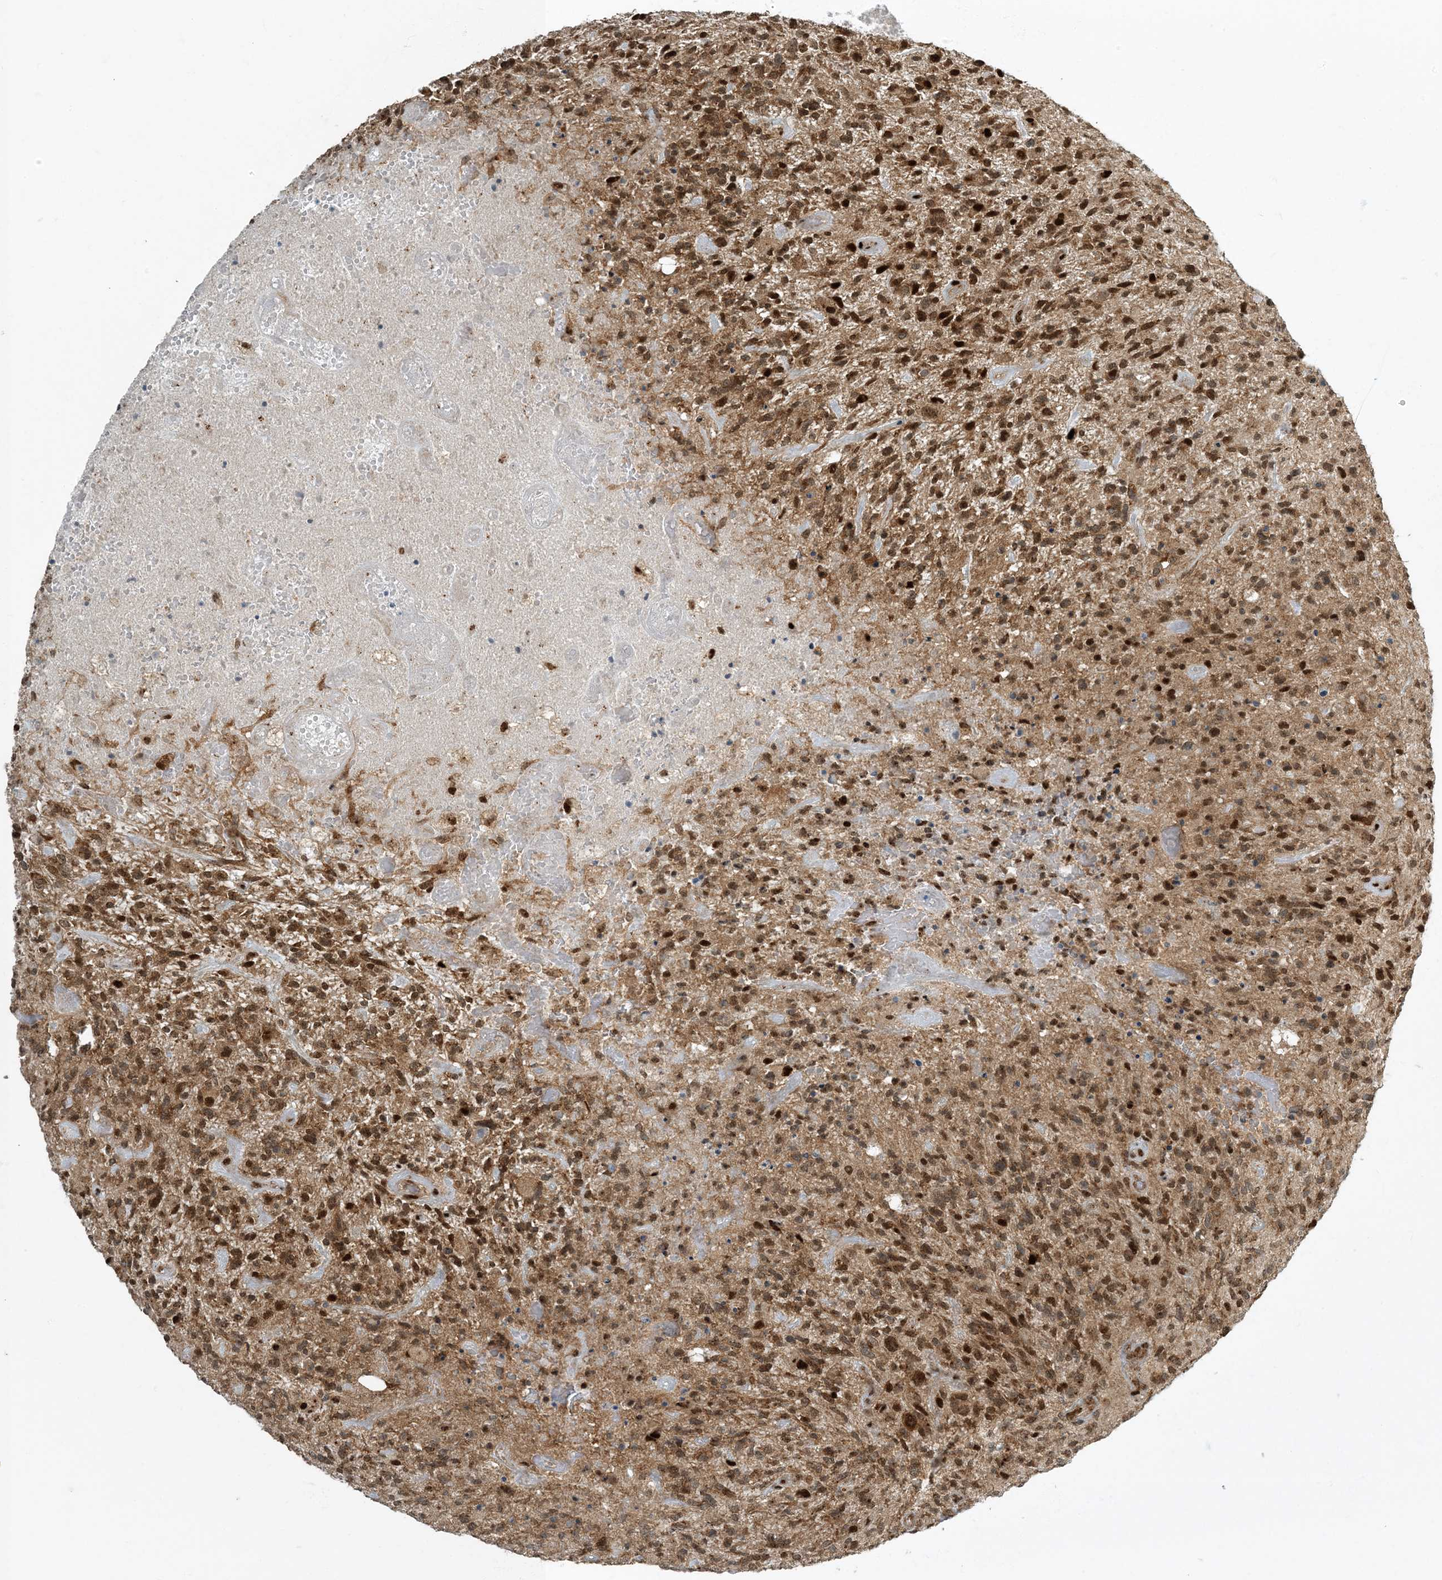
{"staining": {"intensity": "moderate", "quantity": ">75%", "location": "cytoplasmic/membranous,nuclear"}, "tissue": "glioma", "cell_type": "Tumor cells", "image_type": "cancer", "snomed": [{"axis": "morphology", "description": "Glioma, malignant, High grade"}, {"axis": "topography", "description": "Brain"}], "caption": "The photomicrograph shows a brown stain indicating the presence of a protein in the cytoplasmic/membranous and nuclear of tumor cells in malignant high-grade glioma. (DAB (3,3'-diaminobenzidine) IHC, brown staining for protein, blue staining for nuclei).", "gene": "MBD1", "patient": {"sex": "male", "age": 47}}